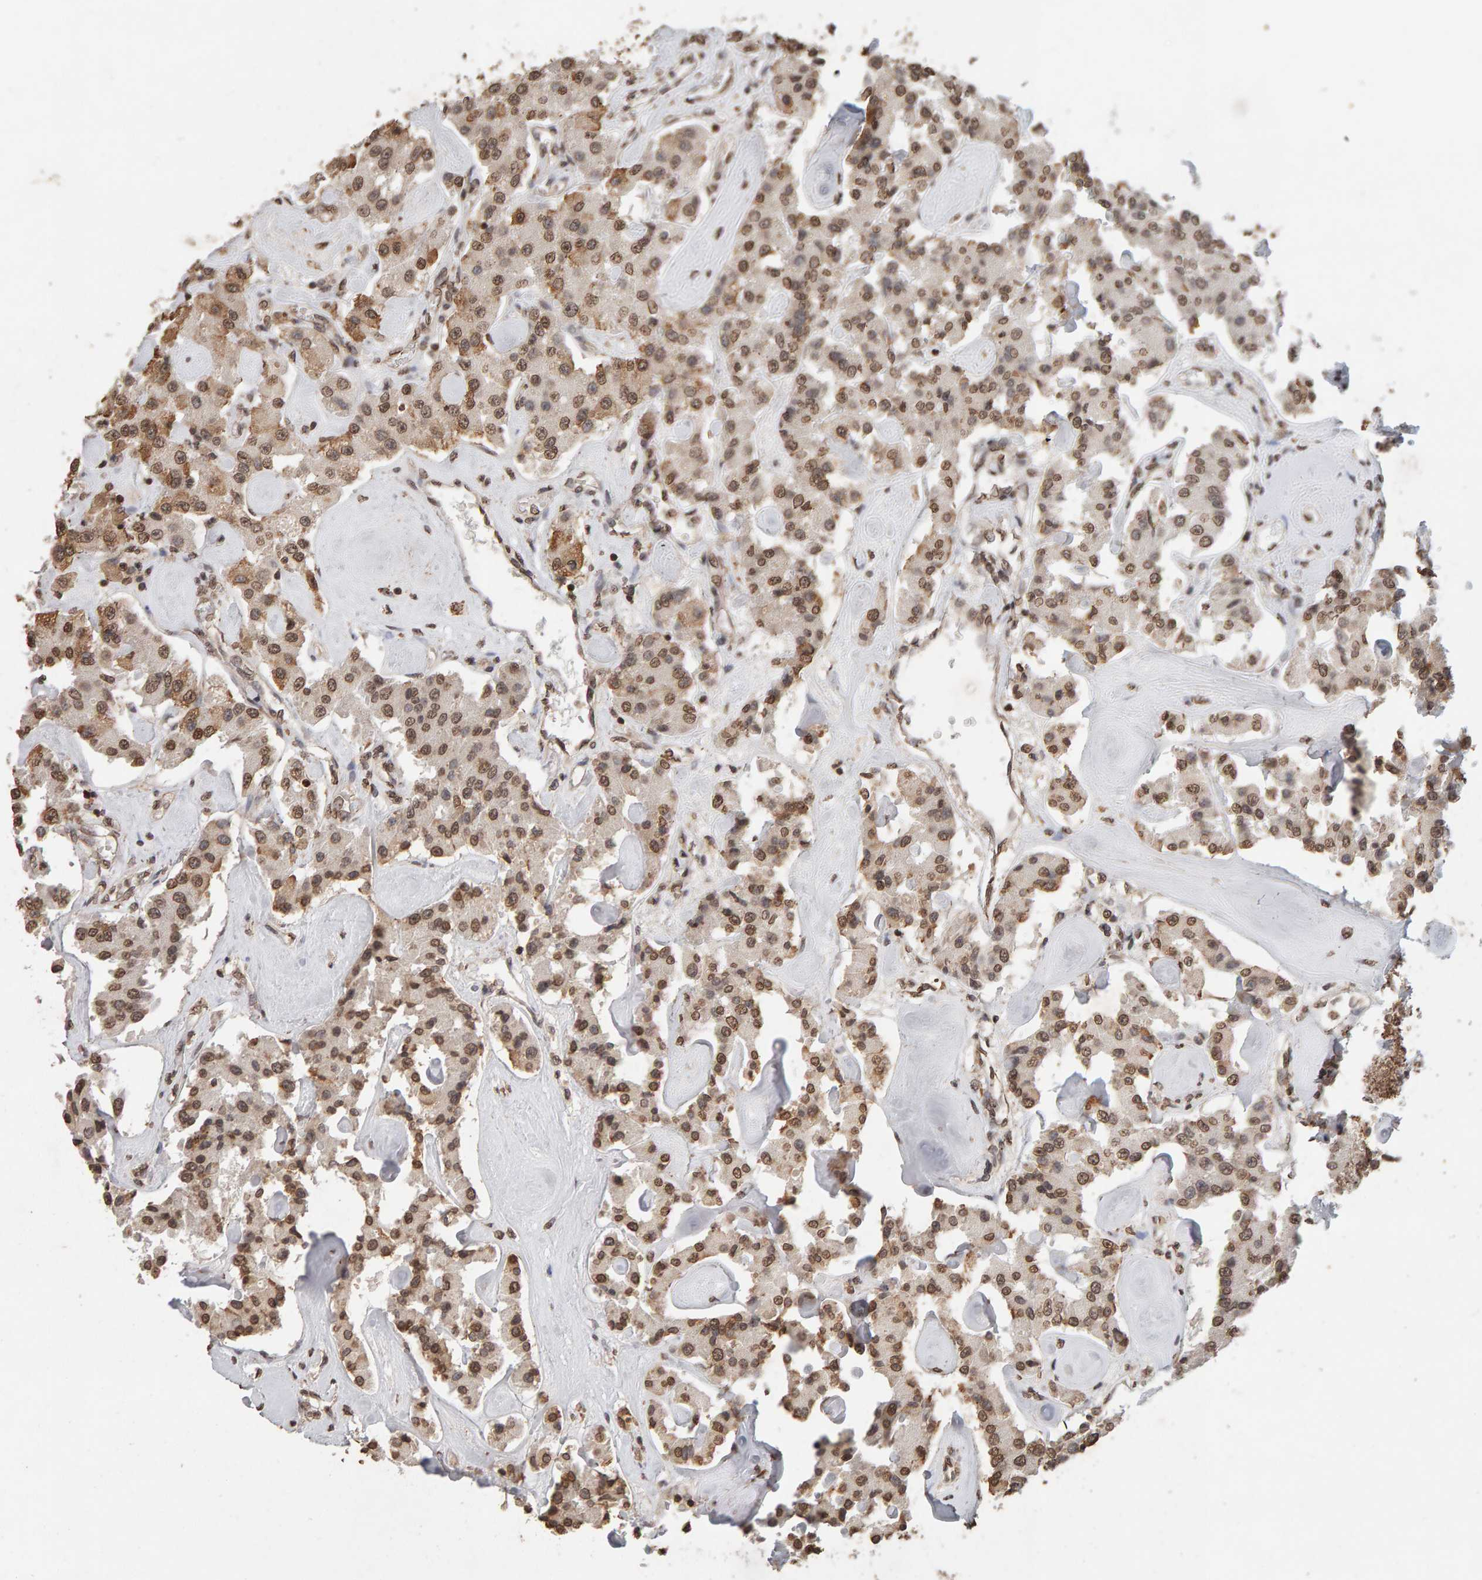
{"staining": {"intensity": "moderate", "quantity": ">75%", "location": "cytoplasmic/membranous,nuclear"}, "tissue": "carcinoid", "cell_type": "Tumor cells", "image_type": "cancer", "snomed": [{"axis": "morphology", "description": "Carcinoid, malignant, NOS"}, {"axis": "topography", "description": "Pancreas"}], "caption": "Tumor cells exhibit medium levels of moderate cytoplasmic/membranous and nuclear expression in about >75% of cells in malignant carcinoid. (IHC, brightfield microscopy, high magnification).", "gene": "DNAJB5", "patient": {"sex": "male", "age": 41}}